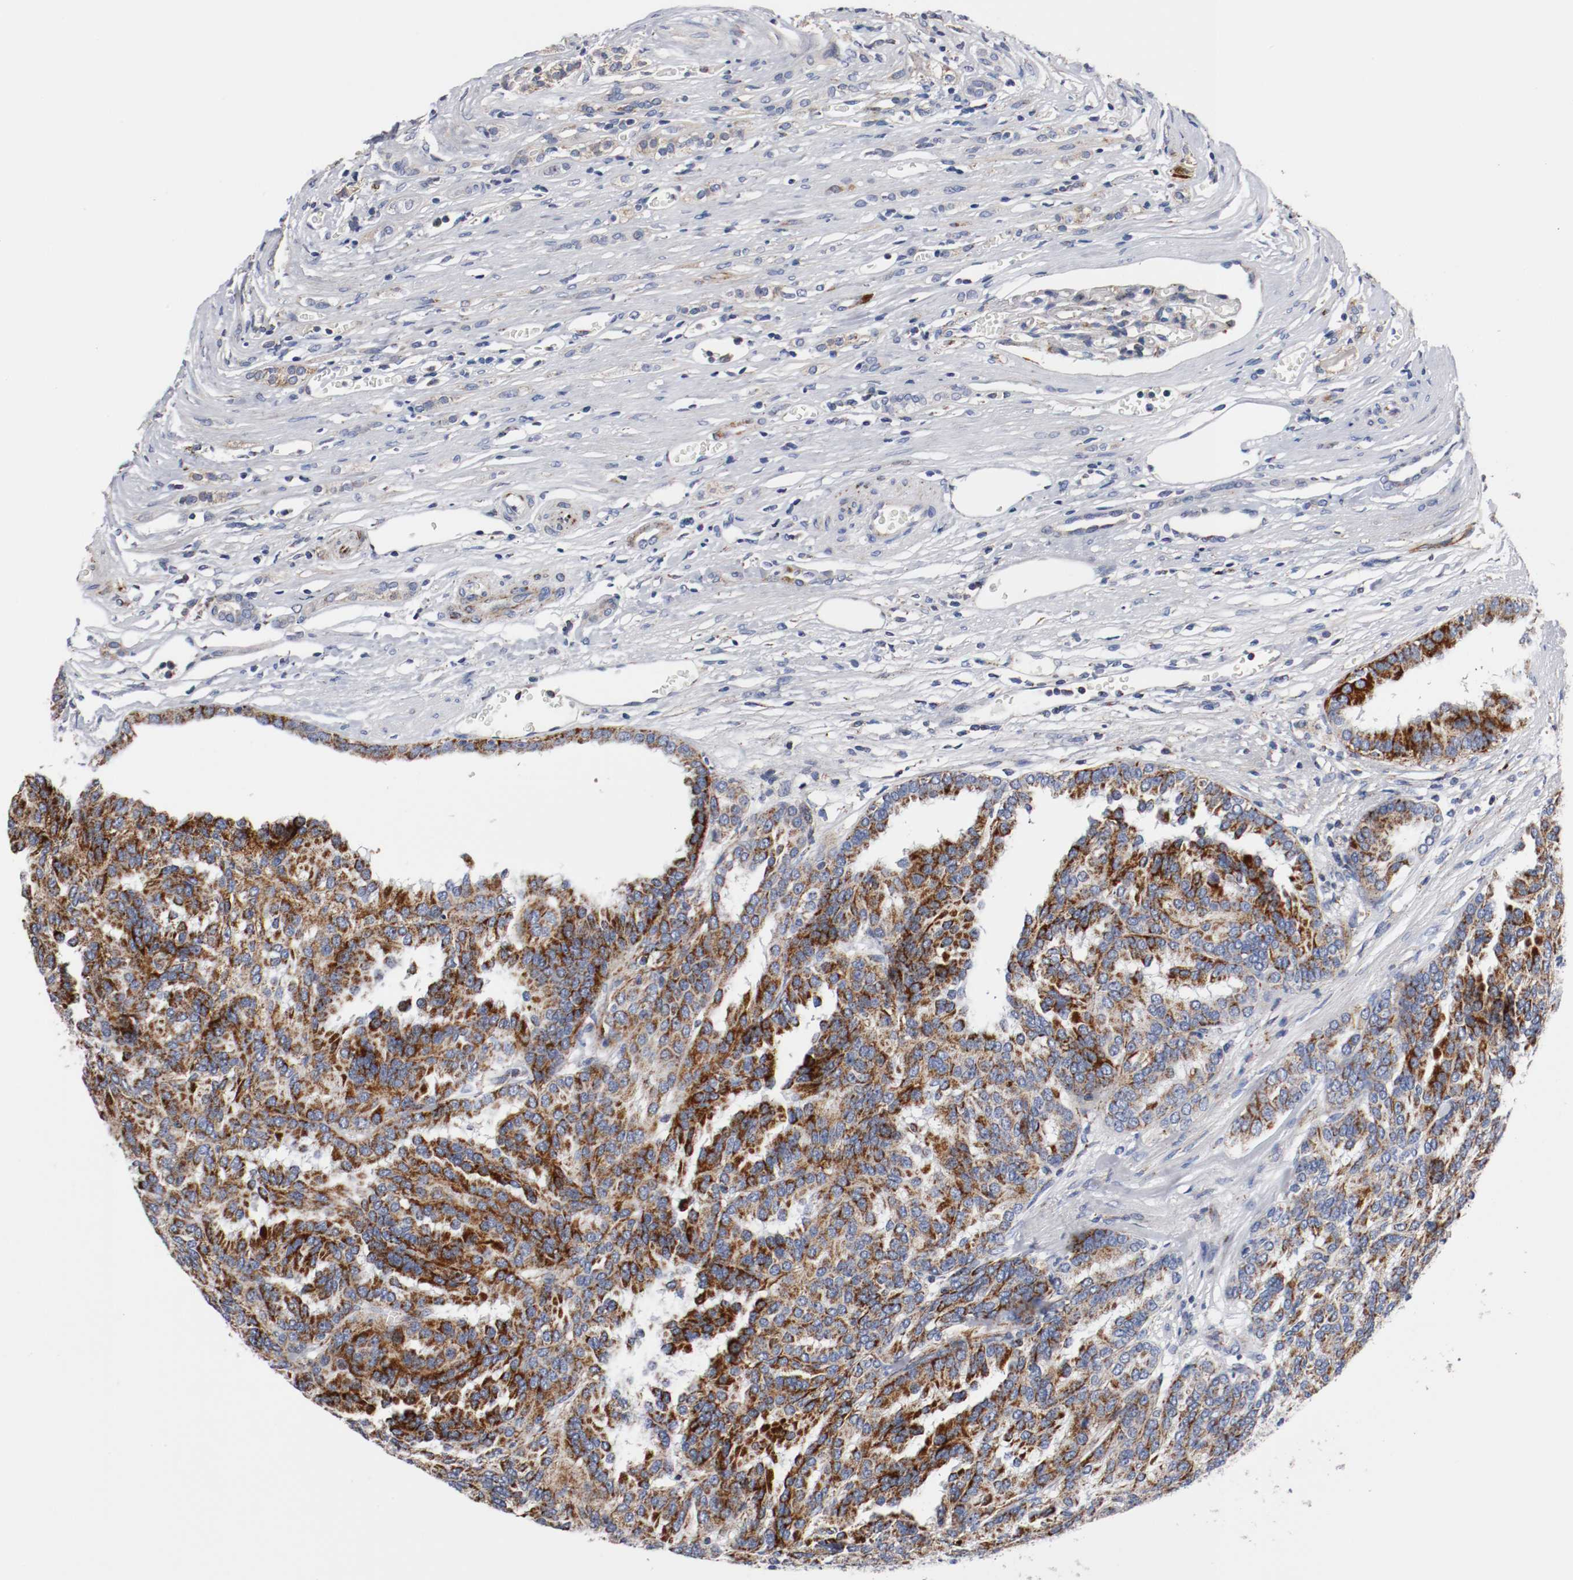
{"staining": {"intensity": "strong", "quantity": ">75%", "location": "cytoplasmic/membranous"}, "tissue": "renal cancer", "cell_type": "Tumor cells", "image_type": "cancer", "snomed": [{"axis": "morphology", "description": "Adenocarcinoma, NOS"}, {"axis": "topography", "description": "Kidney"}], "caption": "Brown immunohistochemical staining in human renal cancer (adenocarcinoma) displays strong cytoplasmic/membranous staining in approximately >75% of tumor cells. (DAB (3,3'-diaminobenzidine) IHC, brown staining for protein, blue staining for nuclei).", "gene": "TUBD1", "patient": {"sex": "male", "age": 46}}